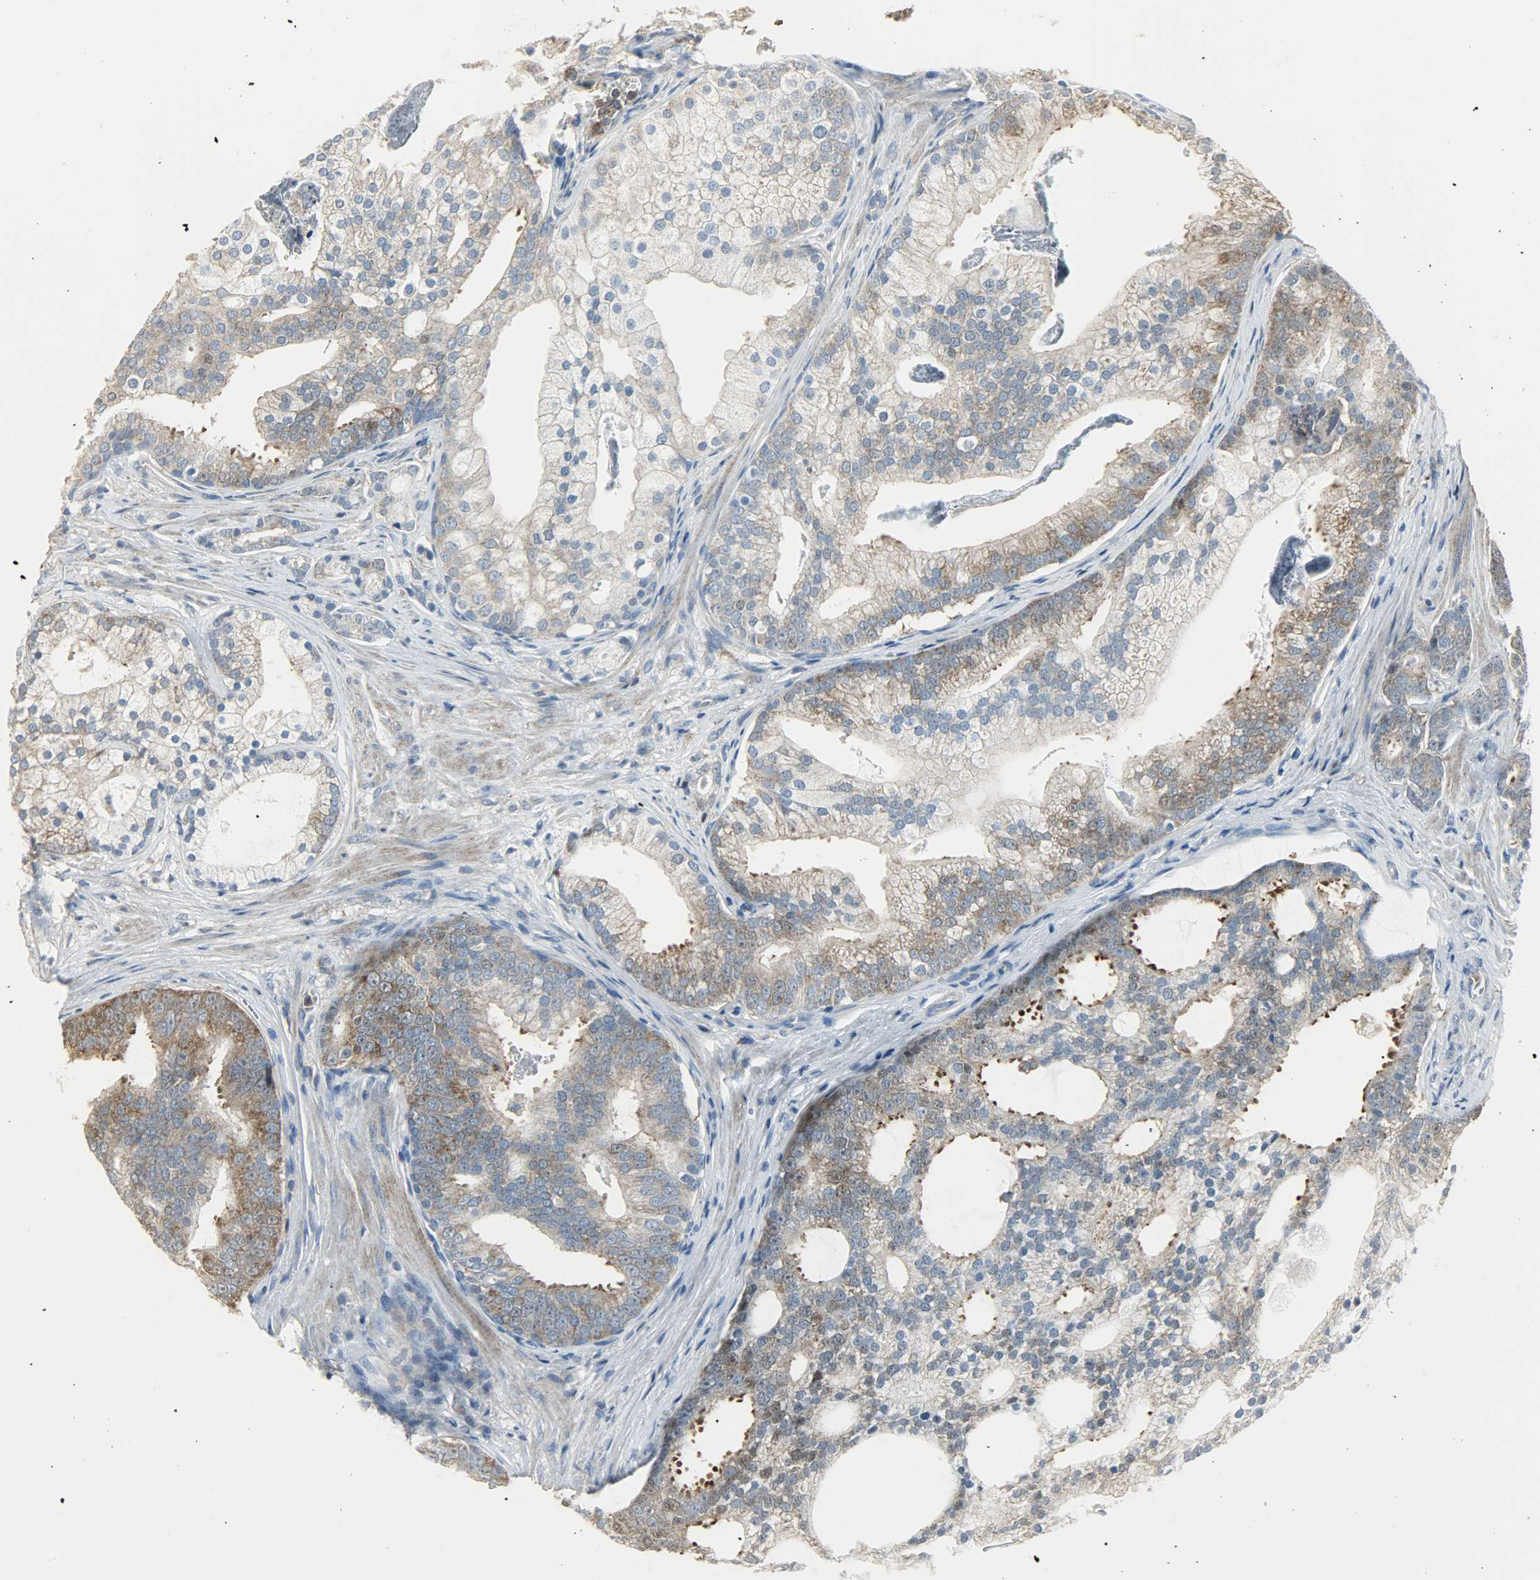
{"staining": {"intensity": "moderate", "quantity": ">75%", "location": "cytoplasmic/membranous"}, "tissue": "prostate cancer", "cell_type": "Tumor cells", "image_type": "cancer", "snomed": [{"axis": "morphology", "description": "Adenocarcinoma, Low grade"}, {"axis": "topography", "description": "Prostate"}], "caption": "Tumor cells exhibit medium levels of moderate cytoplasmic/membranous positivity in approximately >75% of cells in human adenocarcinoma (low-grade) (prostate). (DAB (3,3'-diaminobenzidine) = brown stain, brightfield microscopy at high magnification).", "gene": "DNAJA4", "patient": {"sex": "male", "age": 58}}